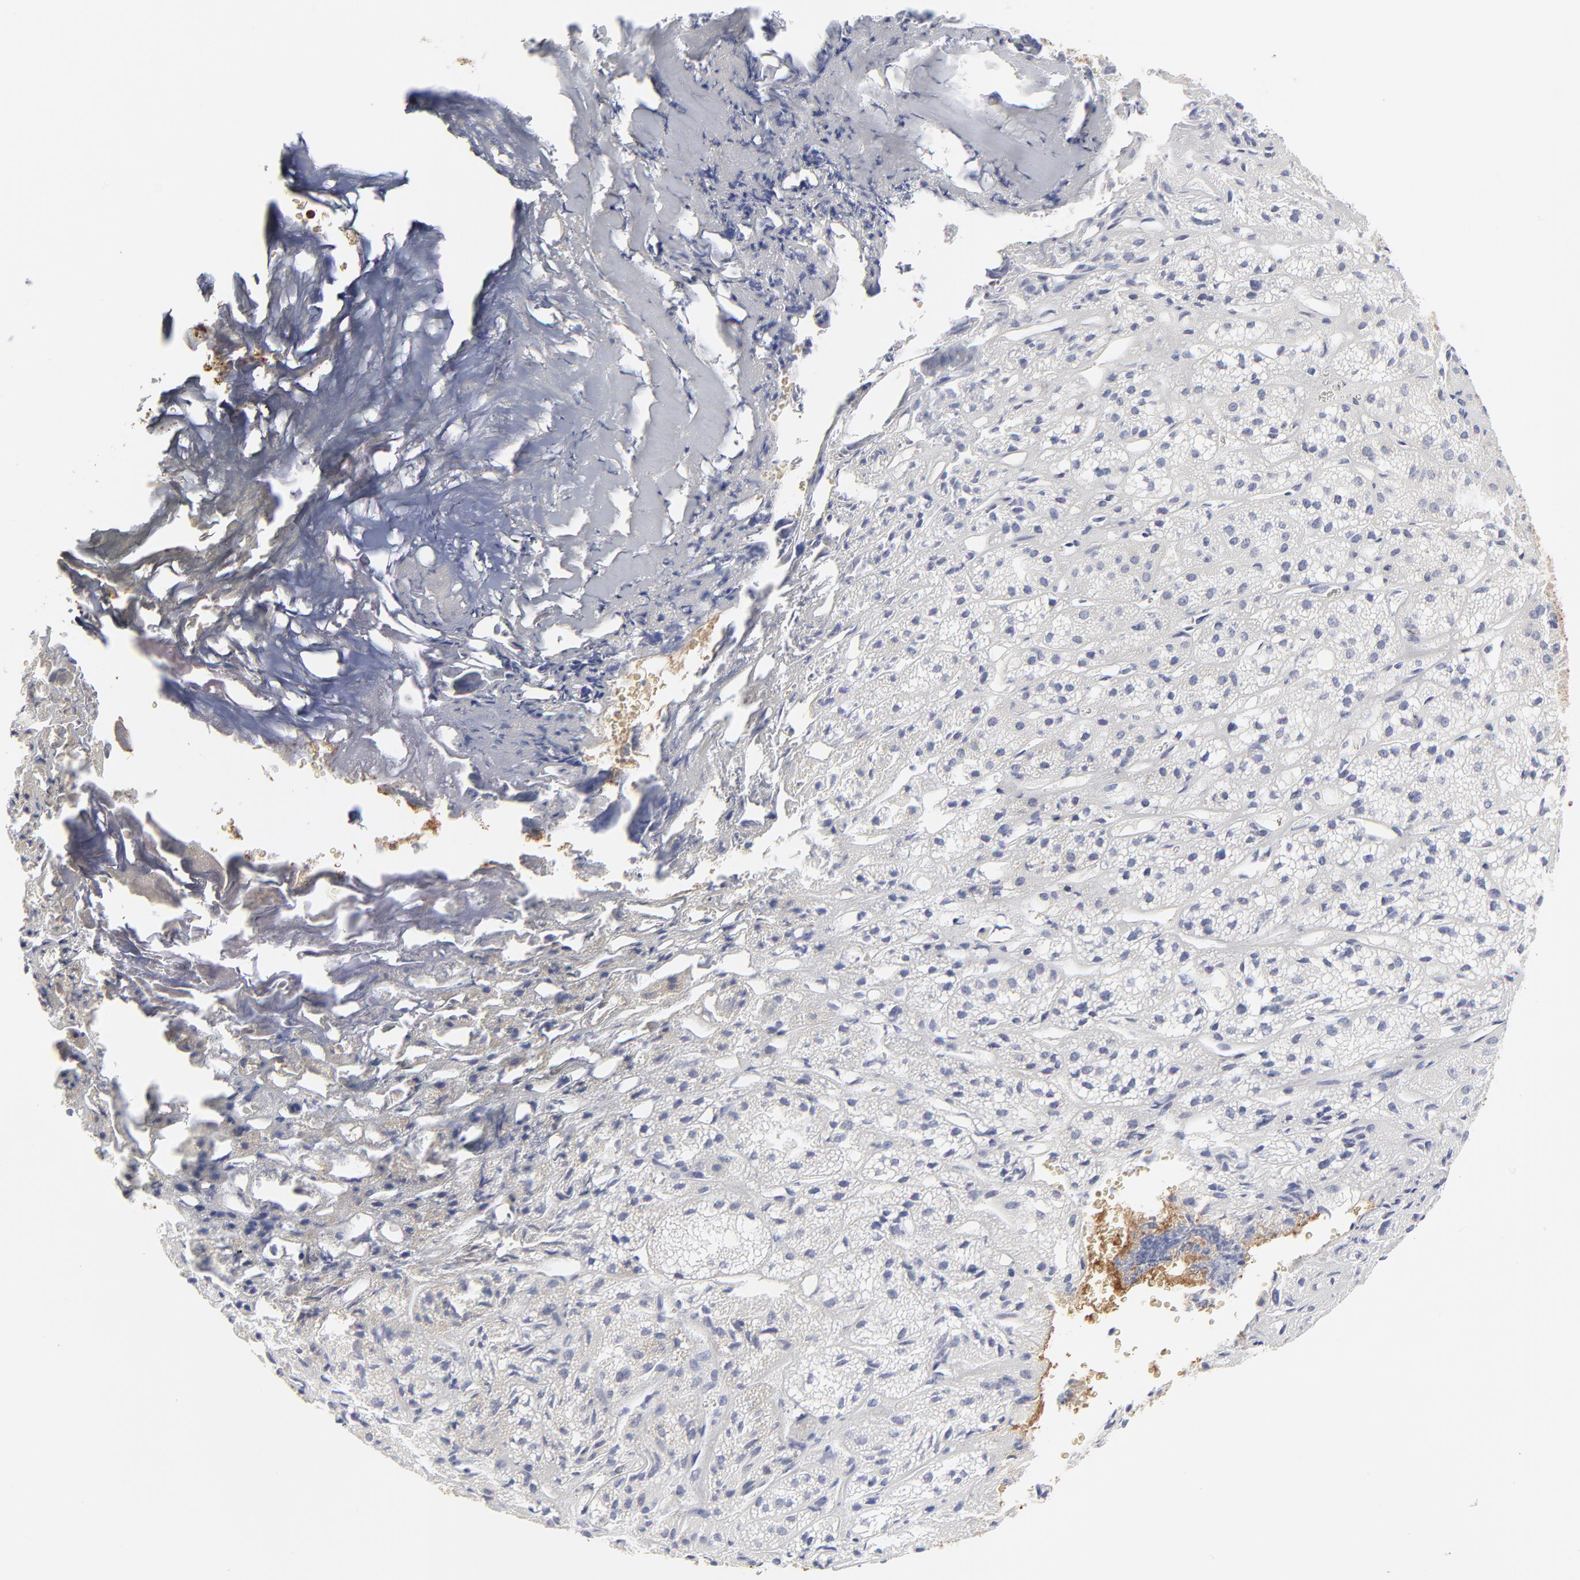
{"staining": {"intensity": "moderate", "quantity": "25%-75%", "location": "cytoplasmic/membranous"}, "tissue": "adrenal gland", "cell_type": "Glandular cells", "image_type": "normal", "snomed": [{"axis": "morphology", "description": "Normal tissue, NOS"}, {"axis": "topography", "description": "Adrenal gland"}], "caption": "This photomicrograph demonstrates immunohistochemistry (IHC) staining of normal adrenal gland, with medium moderate cytoplasmic/membranous staining in approximately 25%-75% of glandular cells.", "gene": "ANXA6", "patient": {"sex": "female", "age": 71}}